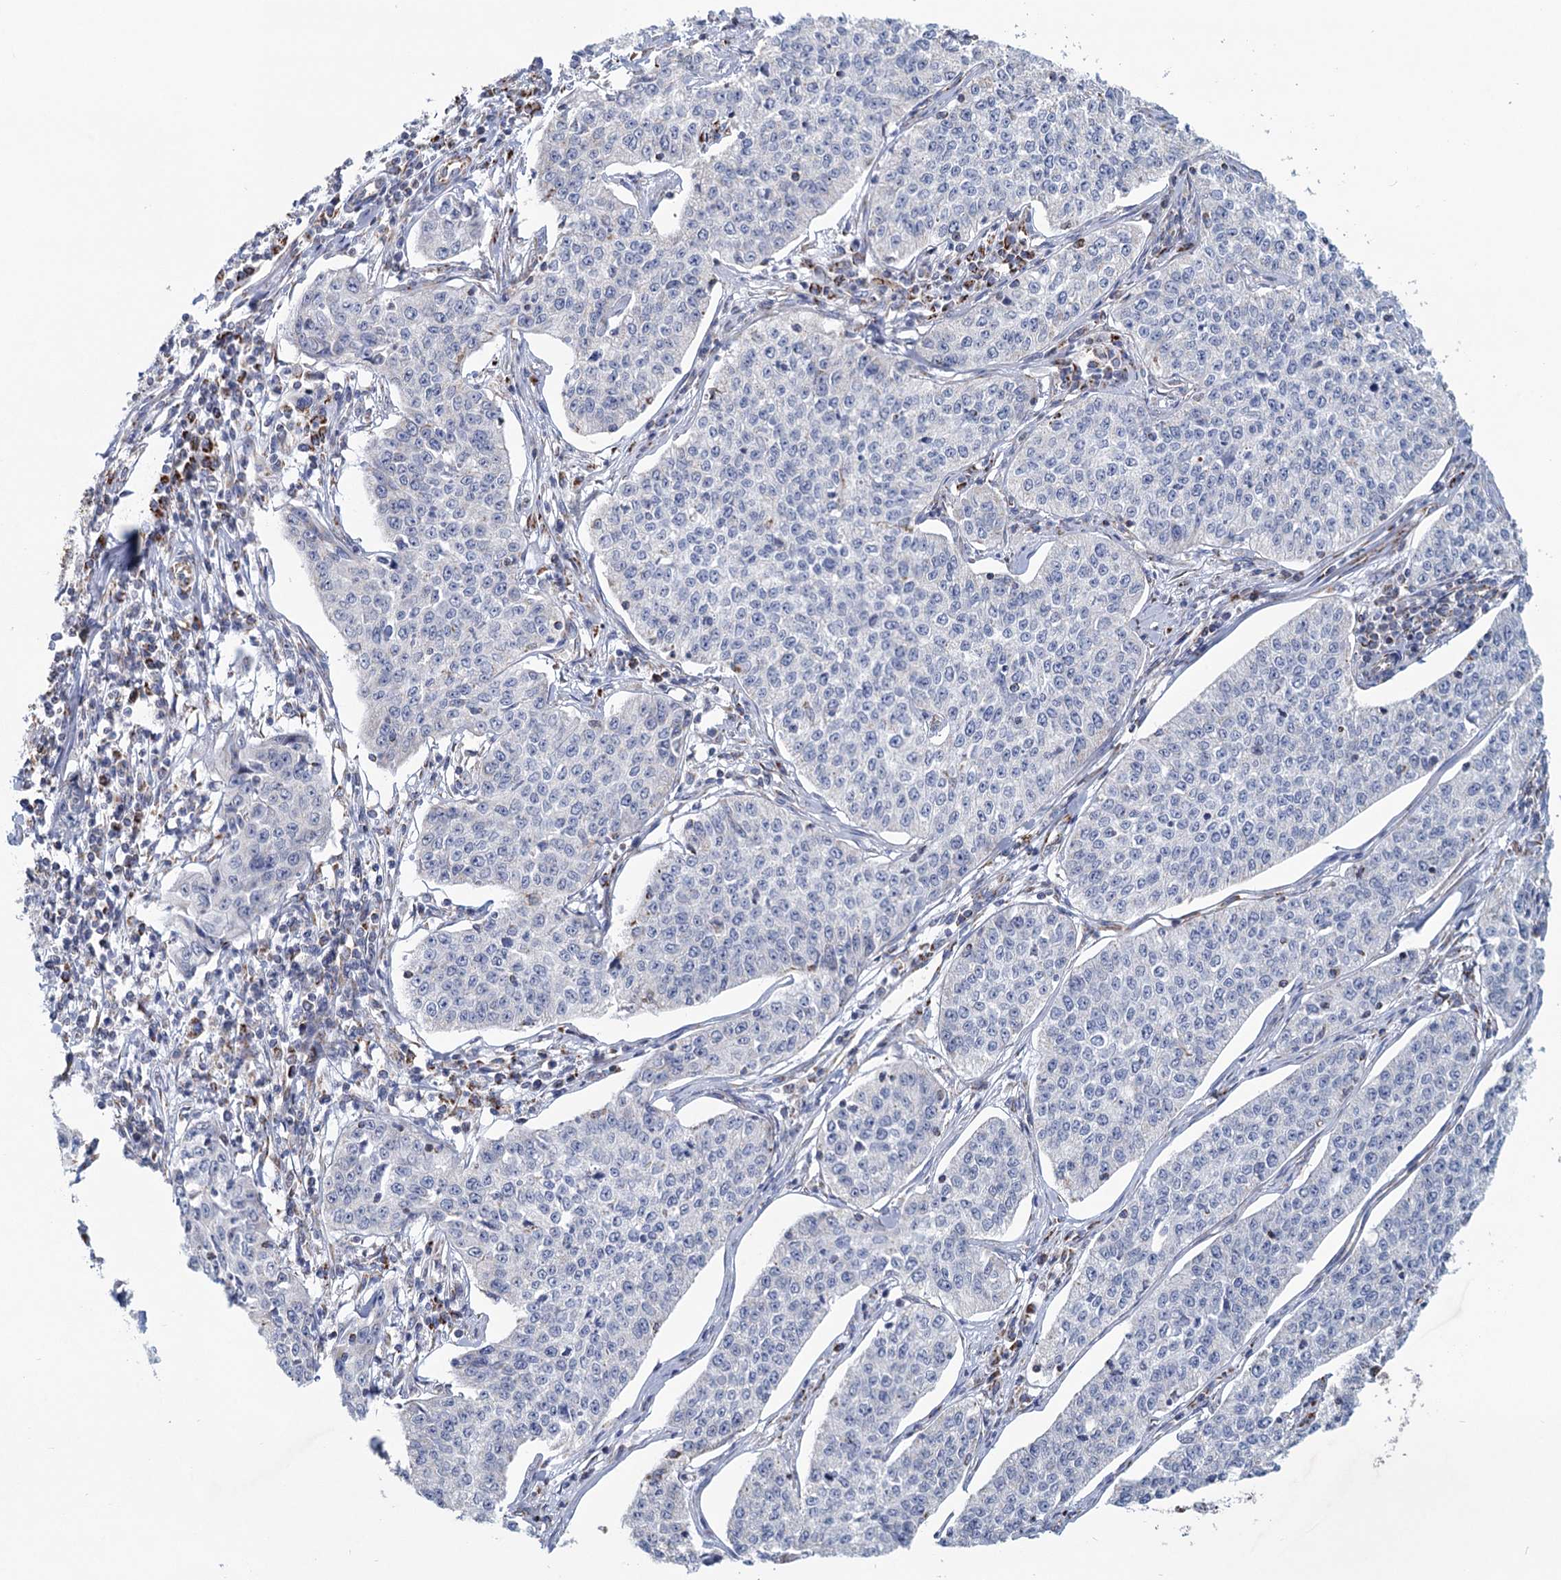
{"staining": {"intensity": "negative", "quantity": "none", "location": "none"}, "tissue": "cervical cancer", "cell_type": "Tumor cells", "image_type": "cancer", "snomed": [{"axis": "morphology", "description": "Squamous cell carcinoma, NOS"}, {"axis": "topography", "description": "Cervix"}], "caption": "Micrograph shows no protein staining in tumor cells of cervical cancer (squamous cell carcinoma) tissue. Brightfield microscopy of immunohistochemistry (IHC) stained with DAB (brown) and hematoxylin (blue), captured at high magnification.", "gene": "NDUFC2", "patient": {"sex": "female", "age": 35}}